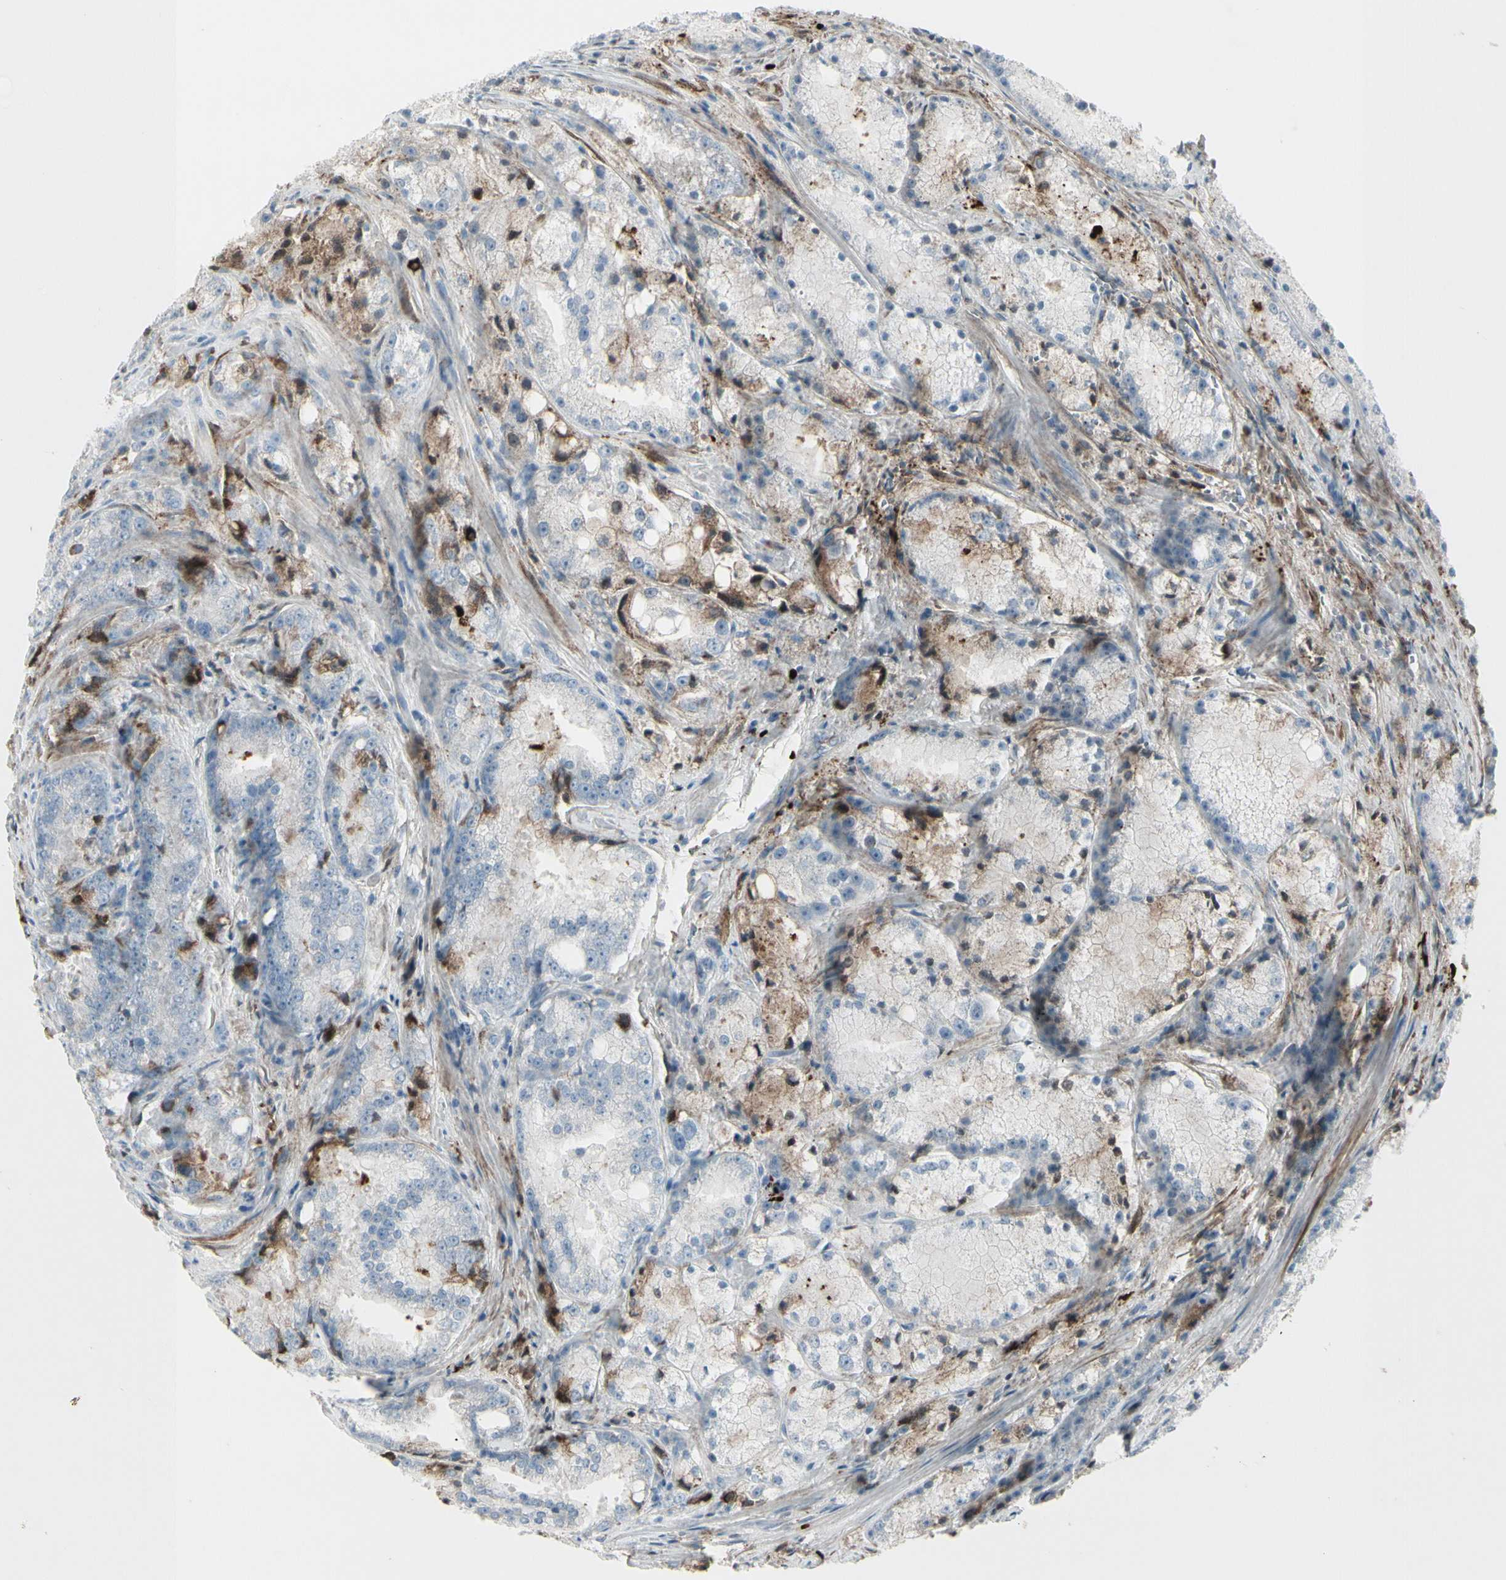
{"staining": {"intensity": "negative", "quantity": "none", "location": "none"}, "tissue": "prostate cancer", "cell_type": "Tumor cells", "image_type": "cancer", "snomed": [{"axis": "morphology", "description": "Adenocarcinoma, Low grade"}, {"axis": "topography", "description": "Prostate"}], "caption": "A photomicrograph of prostate adenocarcinoma (low-grade) stained for a protein demonstrates no brown staining in tumor cells. (Immunohistochemistry, brightfield microscopy, high magnification).", "gene": "IGHG1", "patient": {"sex": "male", "age": 64}}